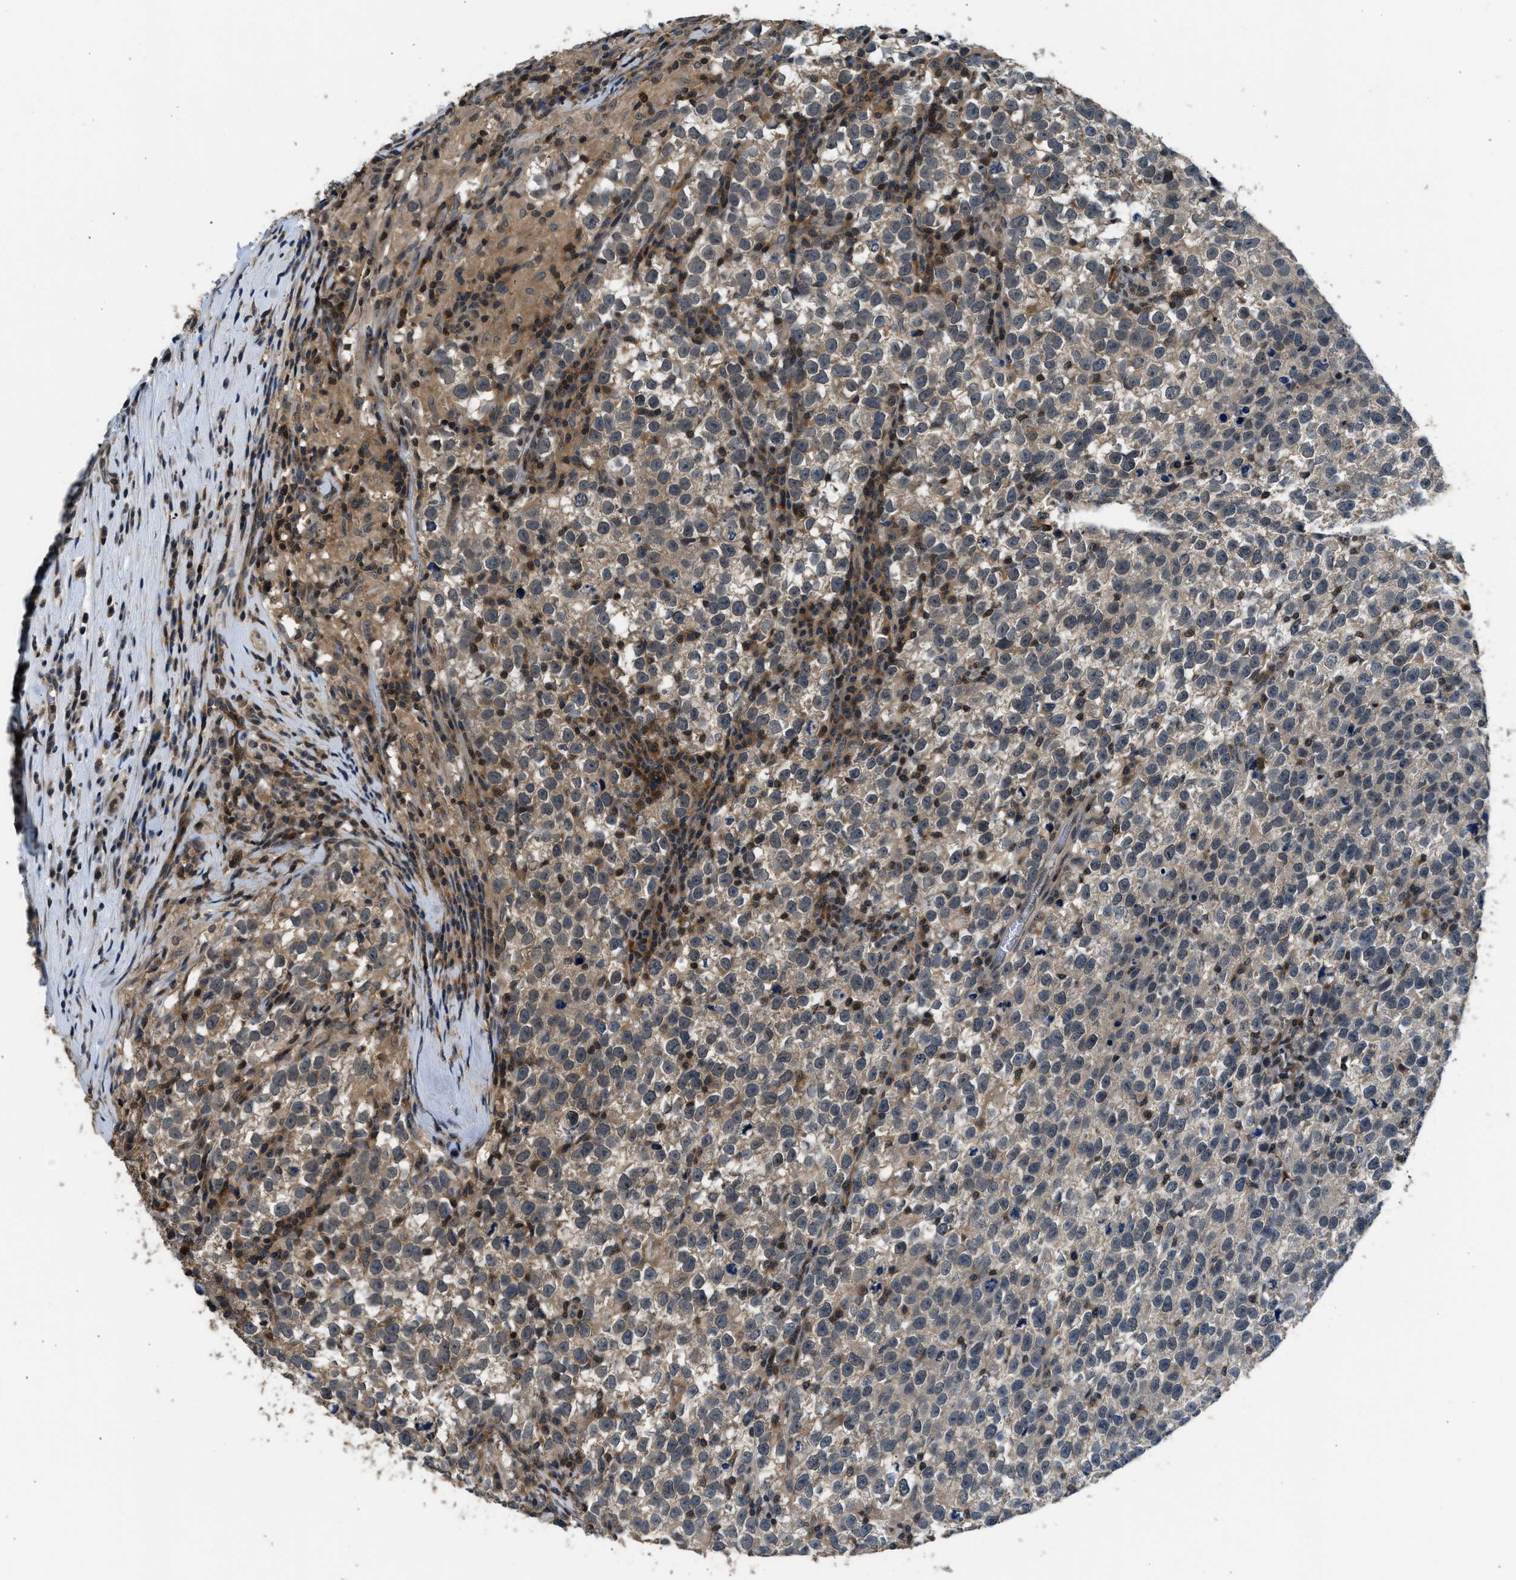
{"staining": {"intensity": "weak", "quantity": ">75%", "location": "cytoplasmic/membranous"}, "tissue": "testis cancer", "cell_type": "Tumor cells", "image_type": "cancer", "snomed": [{"axis": "morphology", "description": "Normal tissue, NOS"}, {"axis": "morphology", "description": "Seminoma, NOS"}, {"axis": "topography", "description": "Testis"}], "caption": "Testis seminoma stained with DAB (3,3'-diaminobenzidine) immunohistochemistry shows low levels of weak cytoplasmic/membranous expression in about >75% of tumor cells. The staining was performed using DAB to visualize the protein expression in brown, while the nuclei were stained in blue with hematoxylin (Magnification: 20x).", "gene": "MTMR1", "patient": {"sex": "male", "age": 43}}